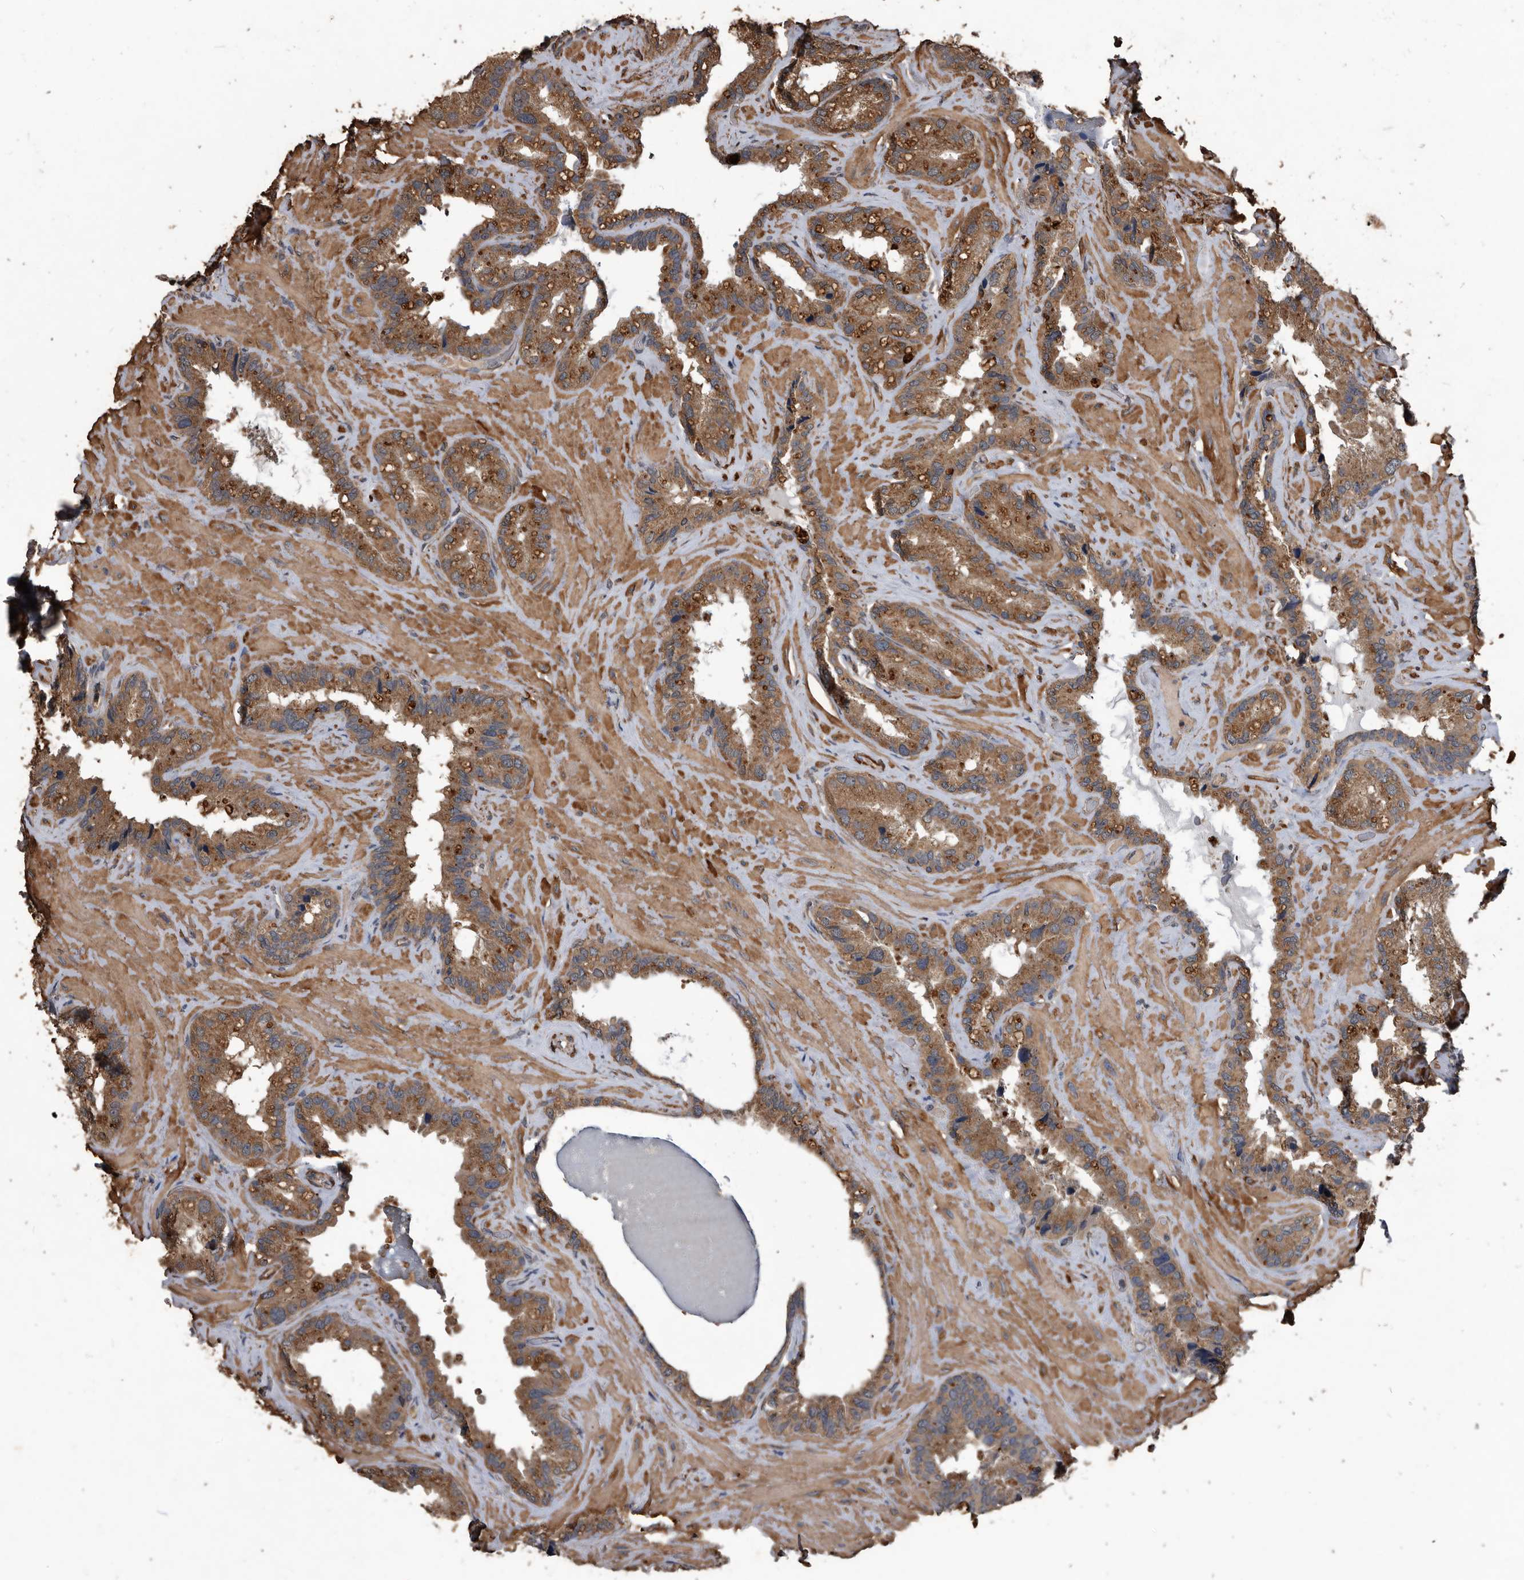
{"staining": {"intensity": "moderate", "quantity": ">75%", "location": "cytoplasmic/membranous"}, "tissue": "seminal vesicle", "cell_type": "Glandular cells", "image_type": "normal", "snomed": [{"axis": "morphology", "description": "Normal tissue, NOS"}, {"axis": "topography", "description": "Prostate"}, {"axis": "topography", "description": "Seminal veicle"}], "caption": "Protein staining of benign seminal vesicle demonstrates moderate cytoplasmic/membranous staining in approximately >75% of glandular cells.", "gene": "NRBP1", "patient": {"sex": "male", "age": 68}}